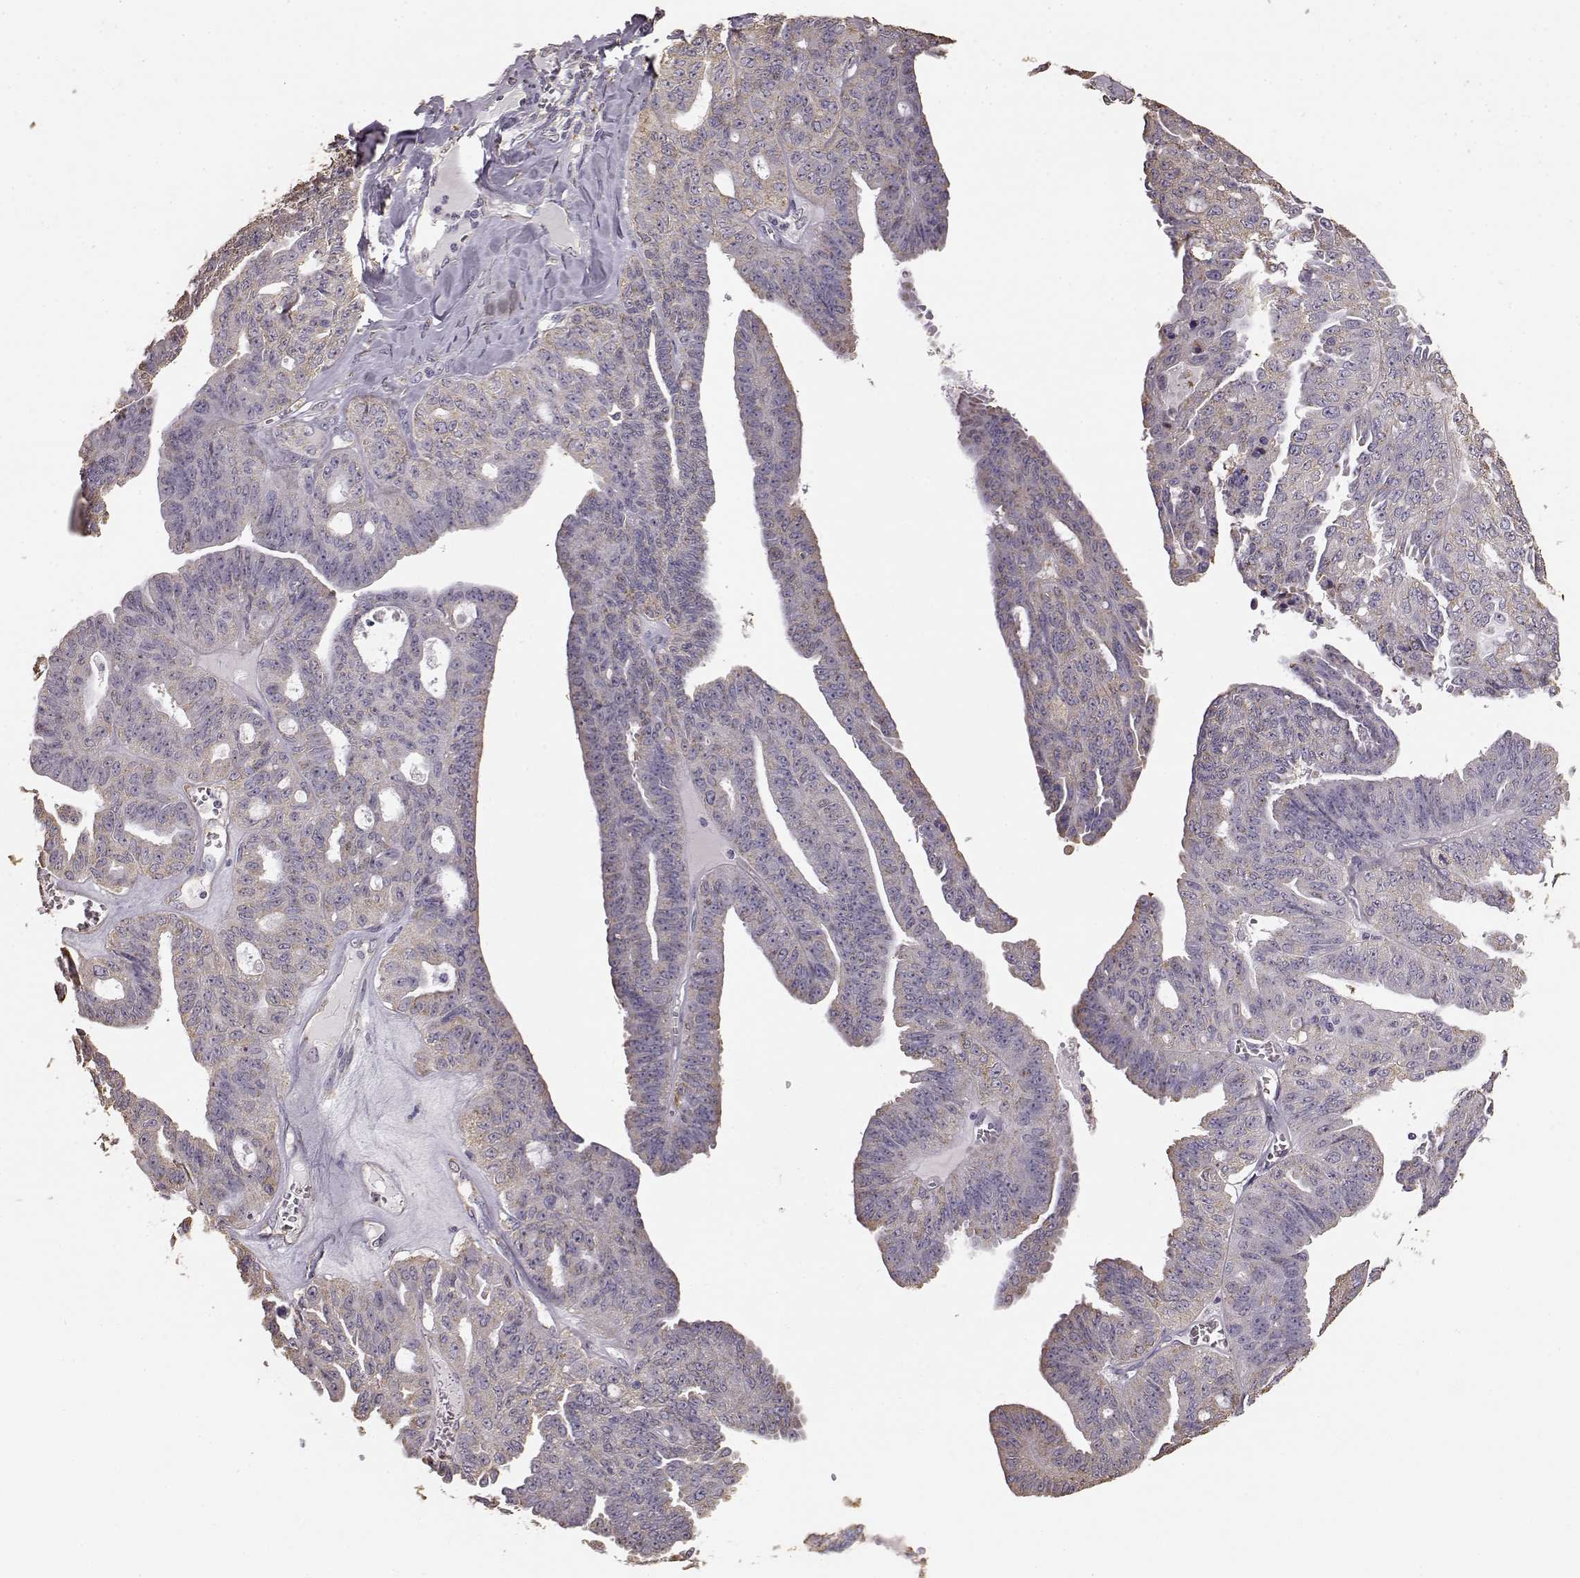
{"staining": {"intensity": "weak", "quantity": "<25%", "location": "cytoplasmic/membranous"}, "tissue": "ovarian cancer", "cell_type": "Tumor cells", "image_type": "cancer", "snomed": [{"axis": "morphology", "description": "Cystadenocarcinoma, serous, NOS"}, {"axis": "topography", "description": "Ovary"}], "caption": "Ovarian serous cystadenocarcinoma stained for a protein using immunohistochemistry displays no expression tumor cells.", "gene": "GABRG3", "patient": {"sex": "female", "age": 71}}